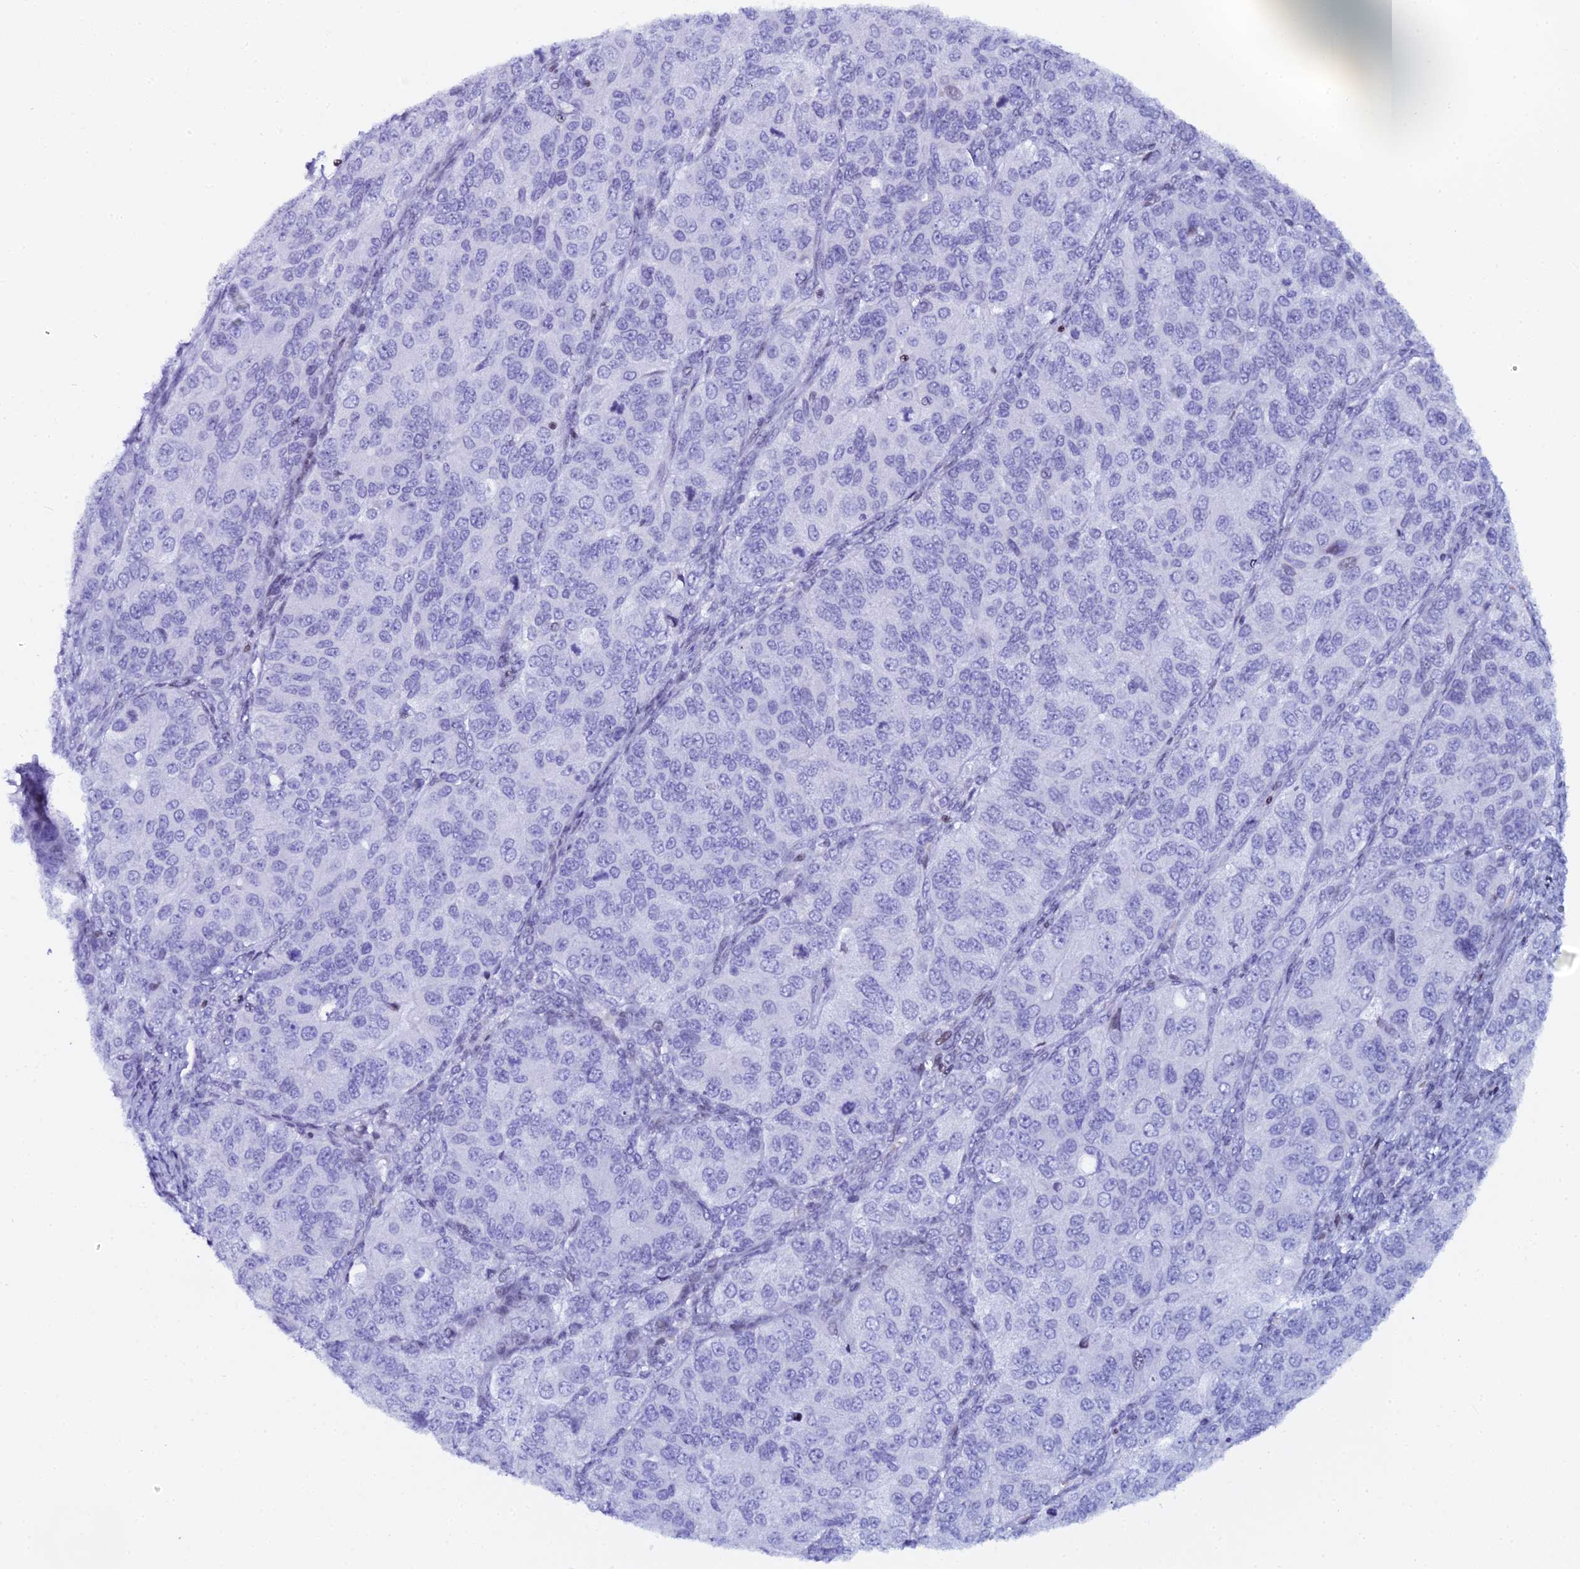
{"staining": {"intensity": "negative", "quantity": "none", "location": "none"}, "tissue": "ovarian cancer", "cell_type": "Tumor cells", "image_type": "cancer", "snomed": [{"axis": "morphology", "description": "Carcinoma, endometroid"}, {"axis": "topography", "description": "Ovary"}], "caption": "Endometroid carcinoma (ovarian) was stained to show a protein in brown. There is no significant staining in tumor cells.", "gene": "MYNN", "patient": {"sex": "female", "age": 51}}